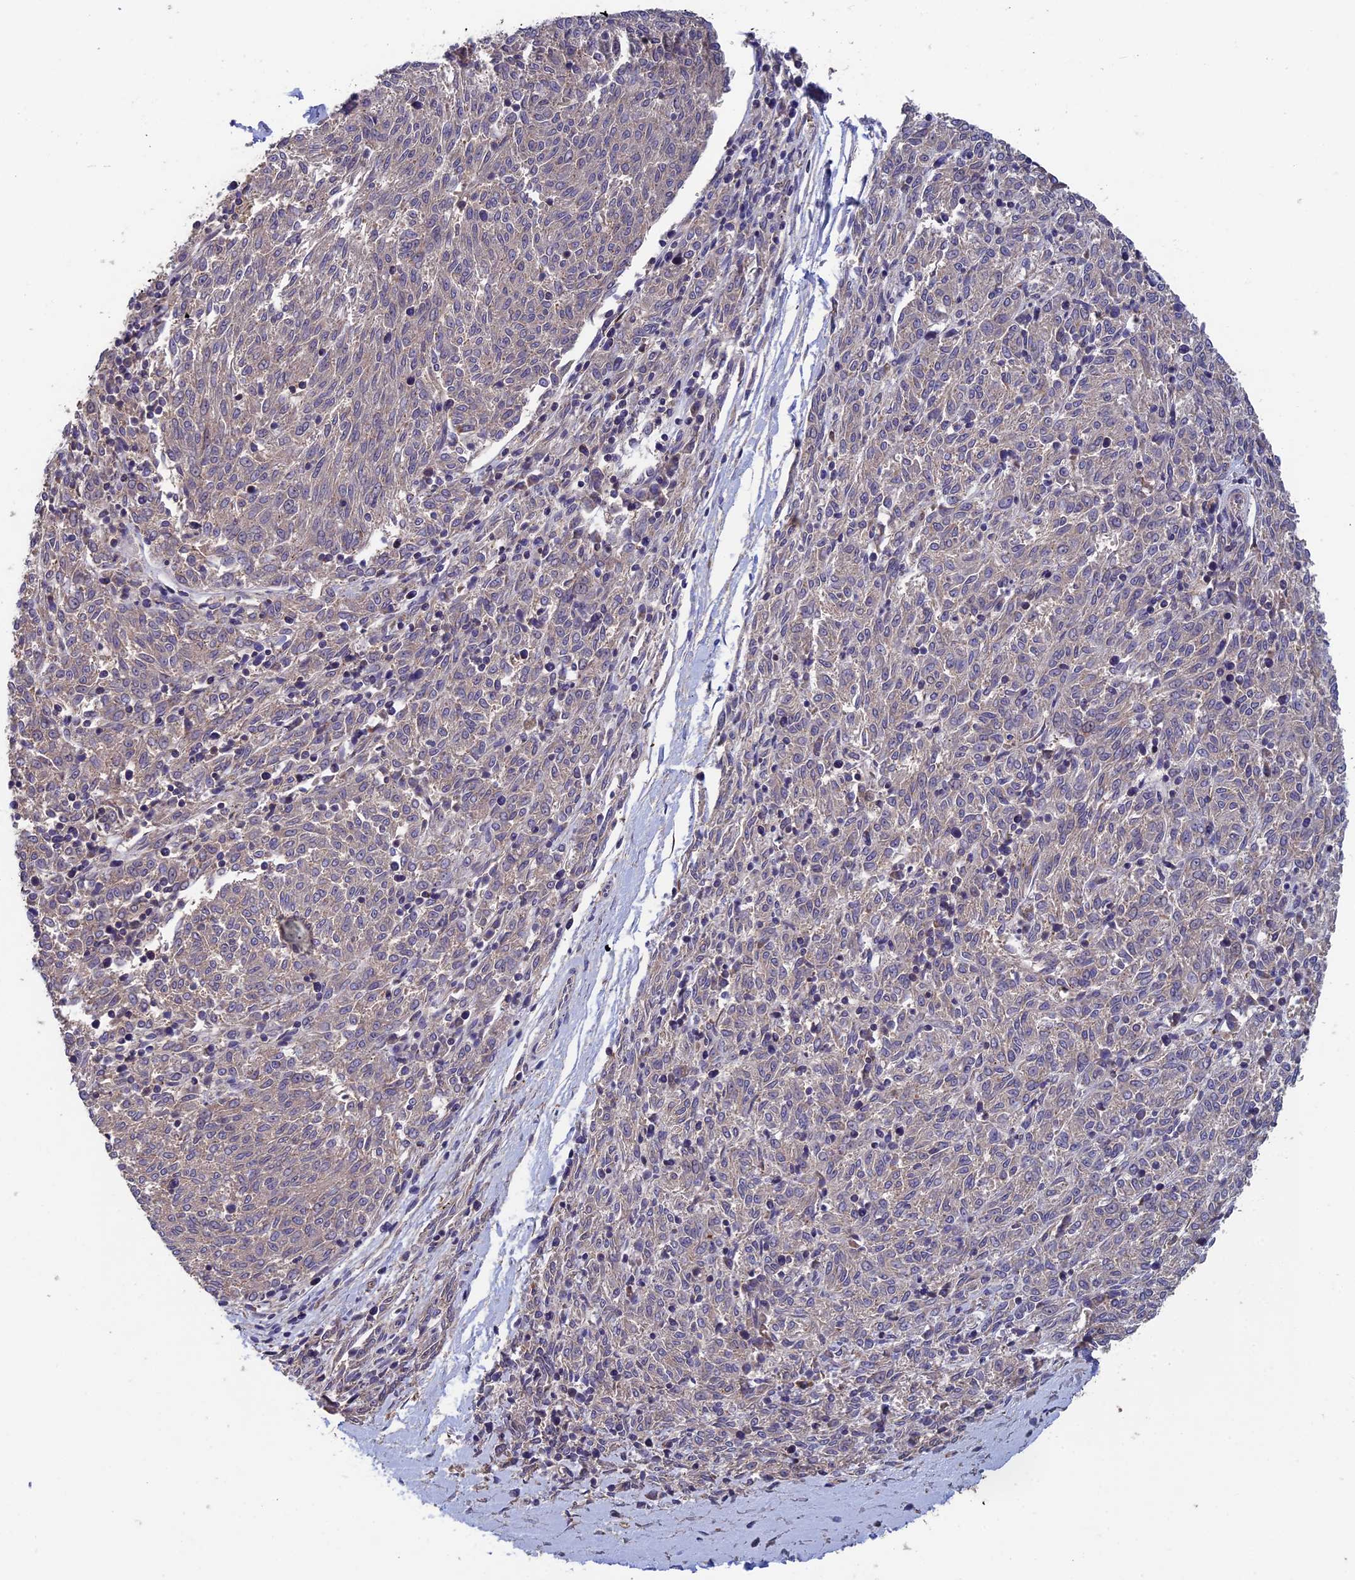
{"staining": {"intensity": "negative", "quantity": "none", "location": "none"}, "tissue": "melanoma", "cell_type": "Tumor cells", "image_type": "cancer", "snomed": [{"axis": "morphology", "description": "Malignant melanoma, NOS"}, {"axis": "topography", "description": "Skin"}], "caption": "Tumor cells are negative for protein expression in human malignant melanoma. (IHC, brightfield microscopy, high magnification).", "gene": "LCMT1", "patient": {"sex": "female", "age": 72}}